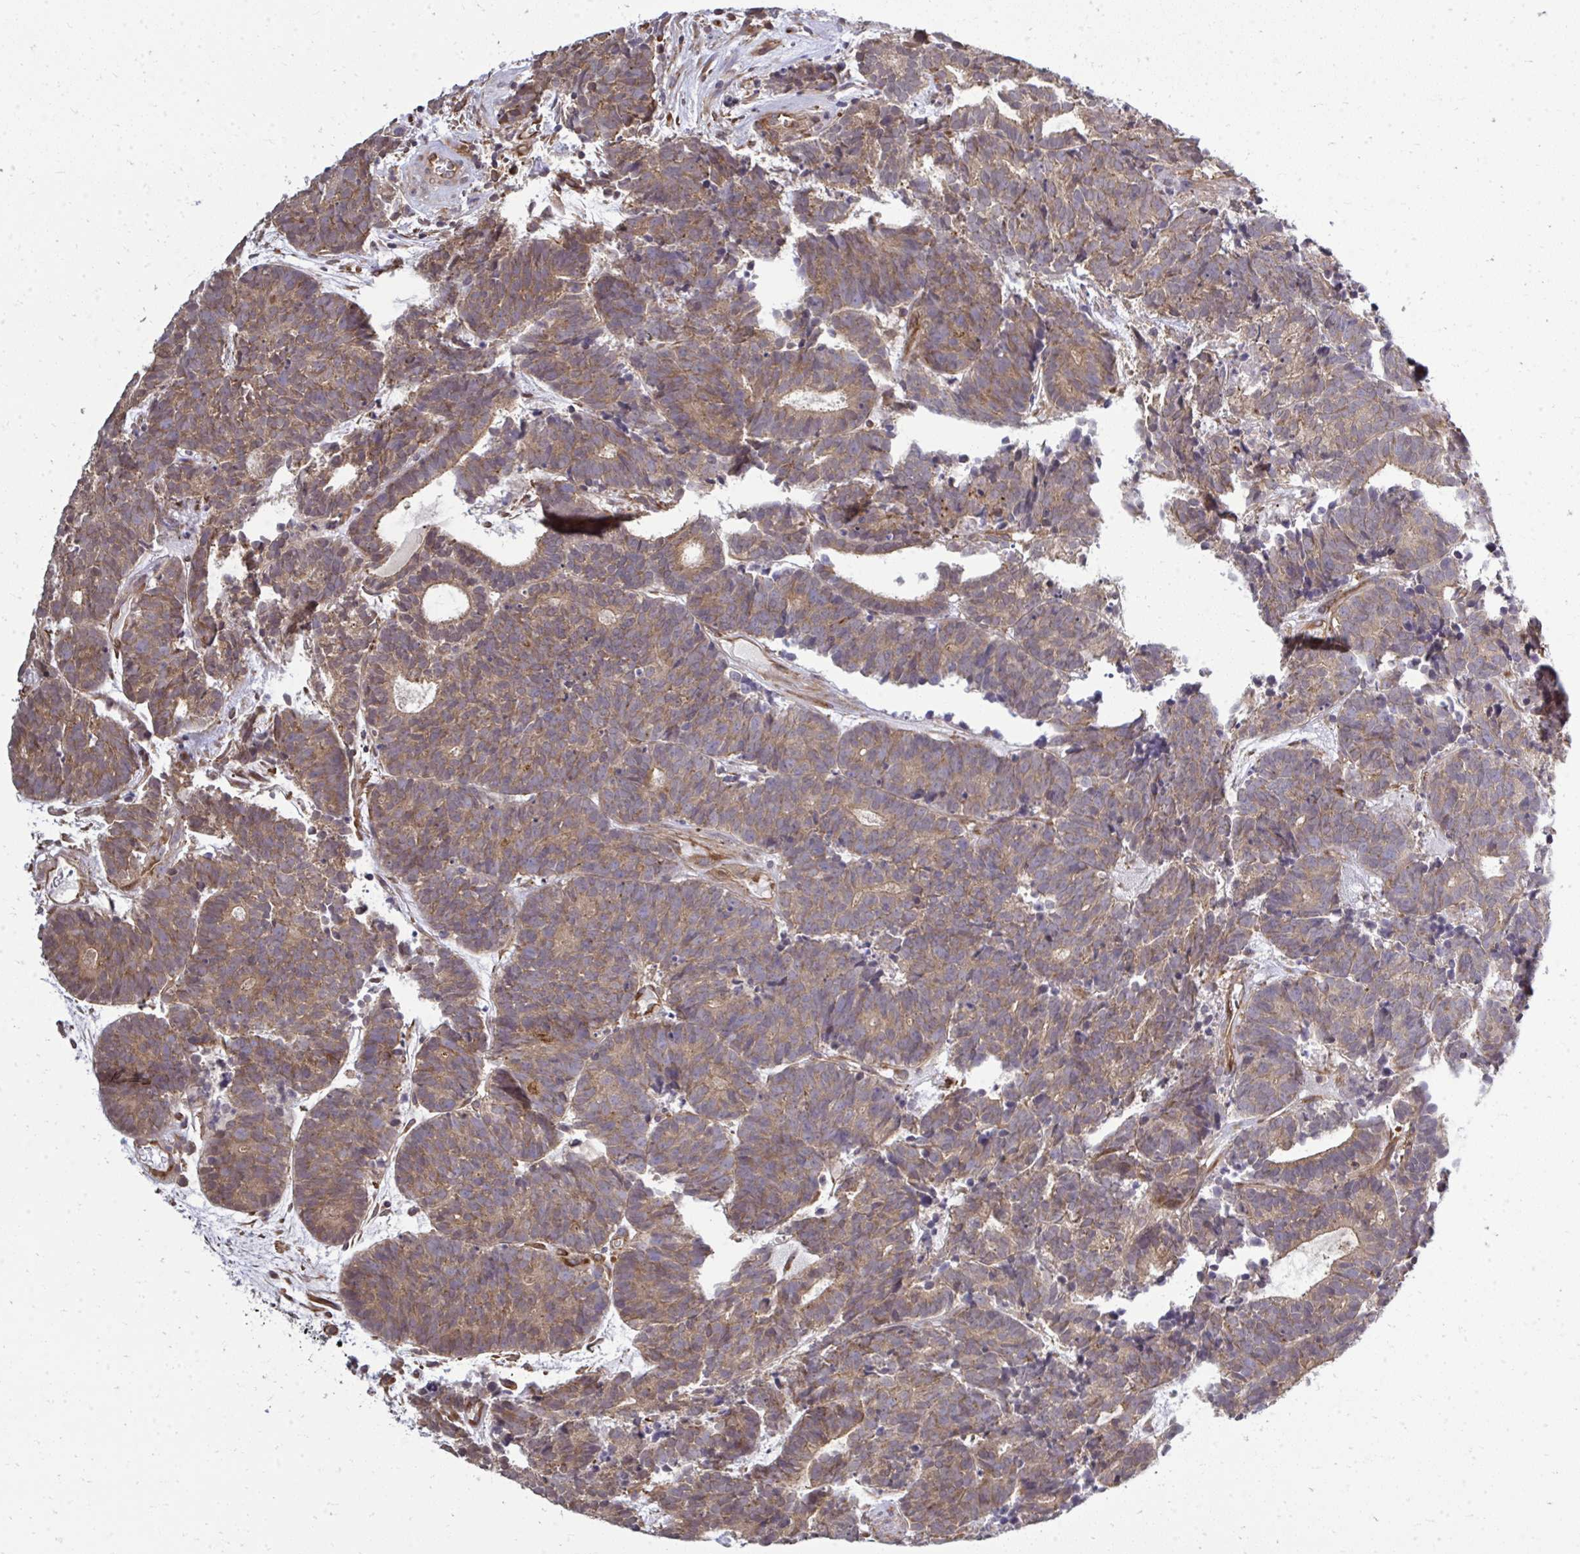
{"staining": {"intensity": "moderate", "quantity": ">75%", "location": "cytoplasmic/membranous"}, "tissue": "head and neck cancer", "cell_type": "Tumor cells", "image_type": "cancer", "snomed": [{"axis": "morphology", "description": "Adenocarcinoma, NOS"}, {"axis": "topography", "description": "Head-Neck"}], "caption": "Human head and neck adenocarcinoma stained for a protein (brown) reveals moderate cytoplasmic/membranous positive expression in approximately >75% of tumor cells.", "gene": "FUT10", "patient": {"sex": "female", "age": 81}}